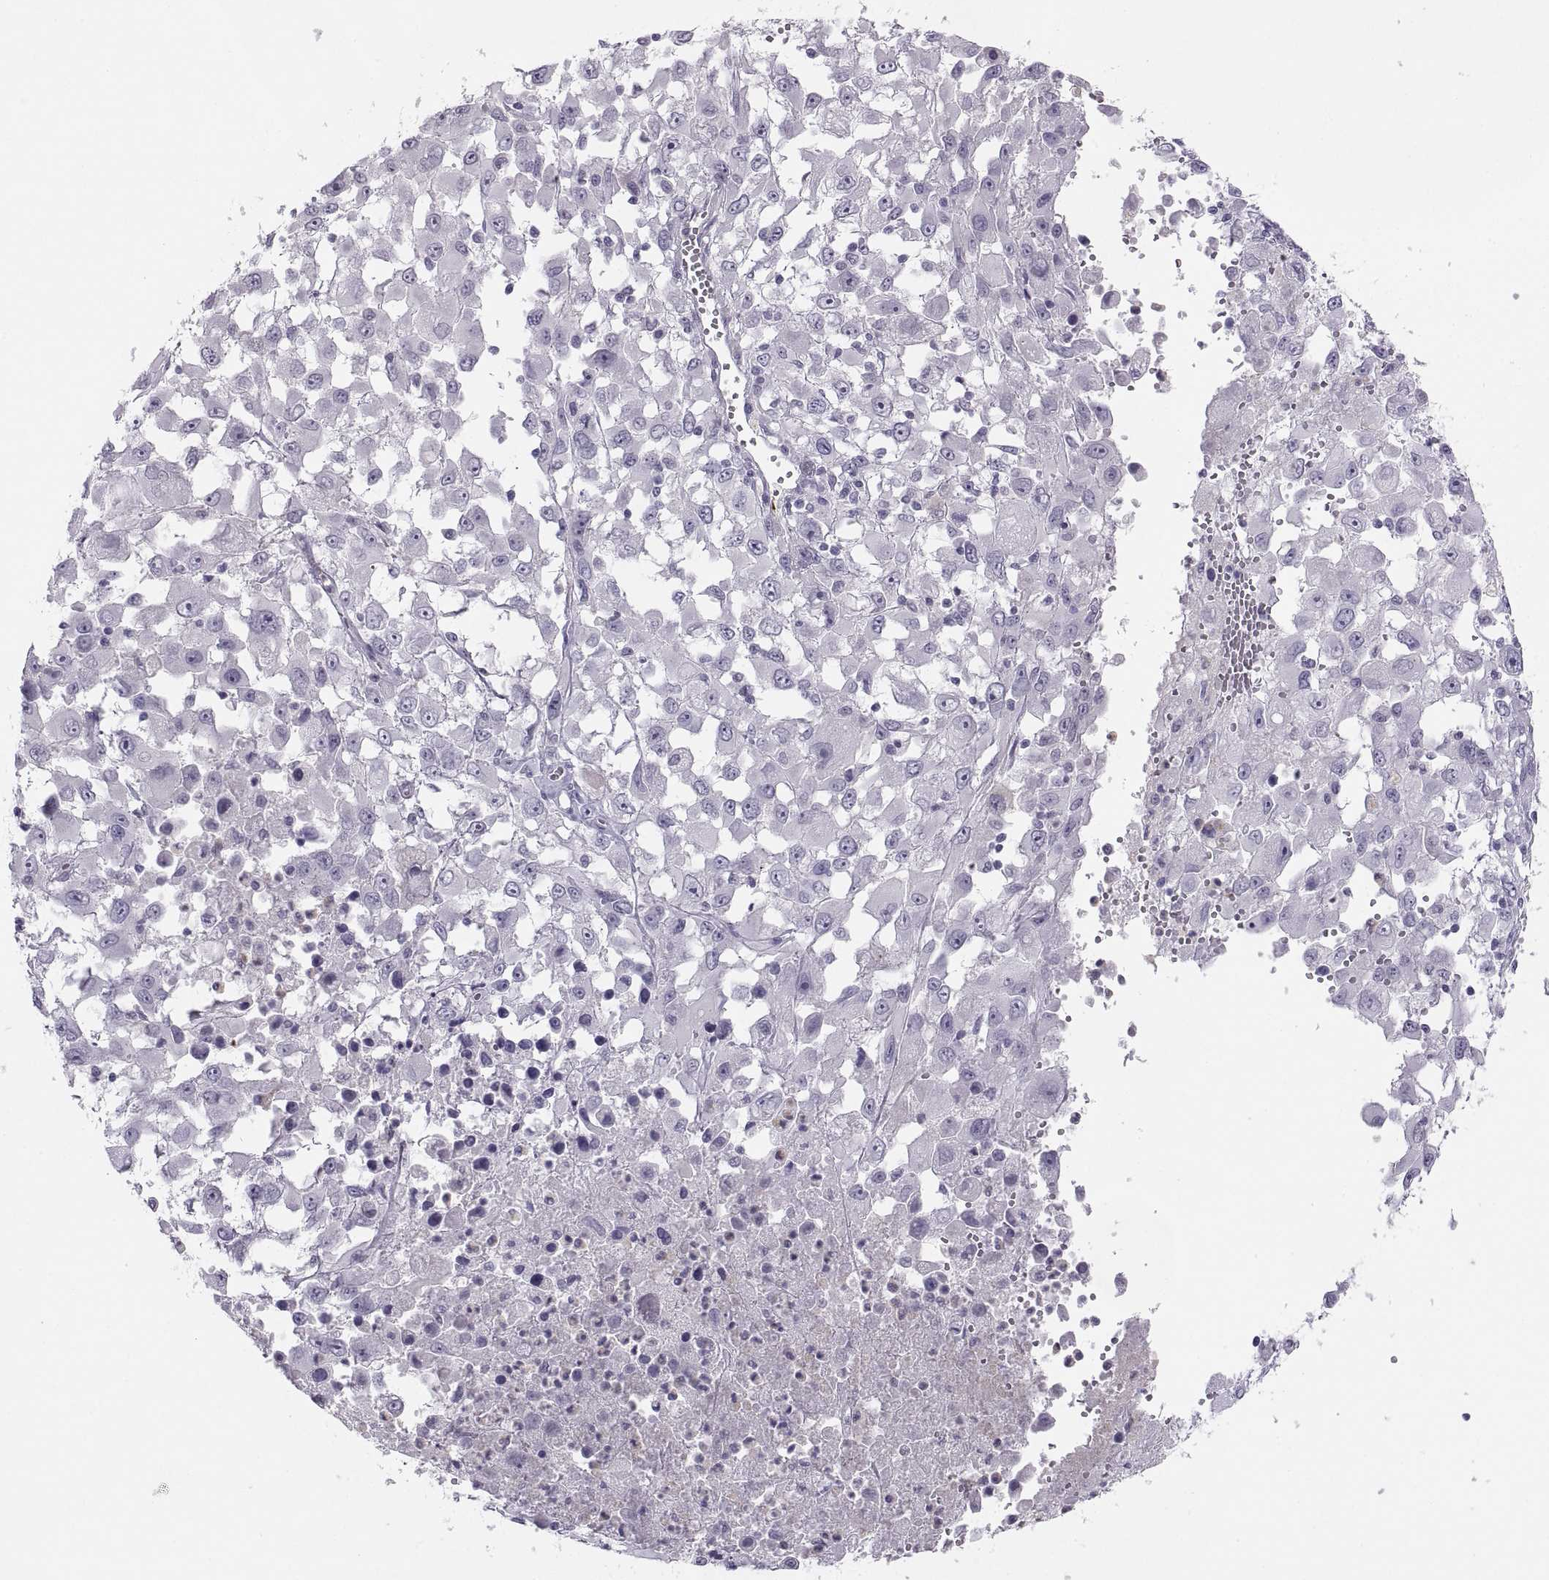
{"staining": {"intensity": "negative", "quantity": "none", "location": "none"}, "tissue": "melanoma", "cell_type": "Tumor cells", "image_type": "cancer", "snomed": [{"axis": "morphology", "description": "Malignant melanoma, Metastatic site"}, {"axis": "topography", "description": "Soft tissue"}], "caption": "IHC of human melanoma demonstrates no expression in tumor cells. Nuclei are stained in blue.", "gene": "C3orf22", "patient": {"sex": "male", "age": 50}}